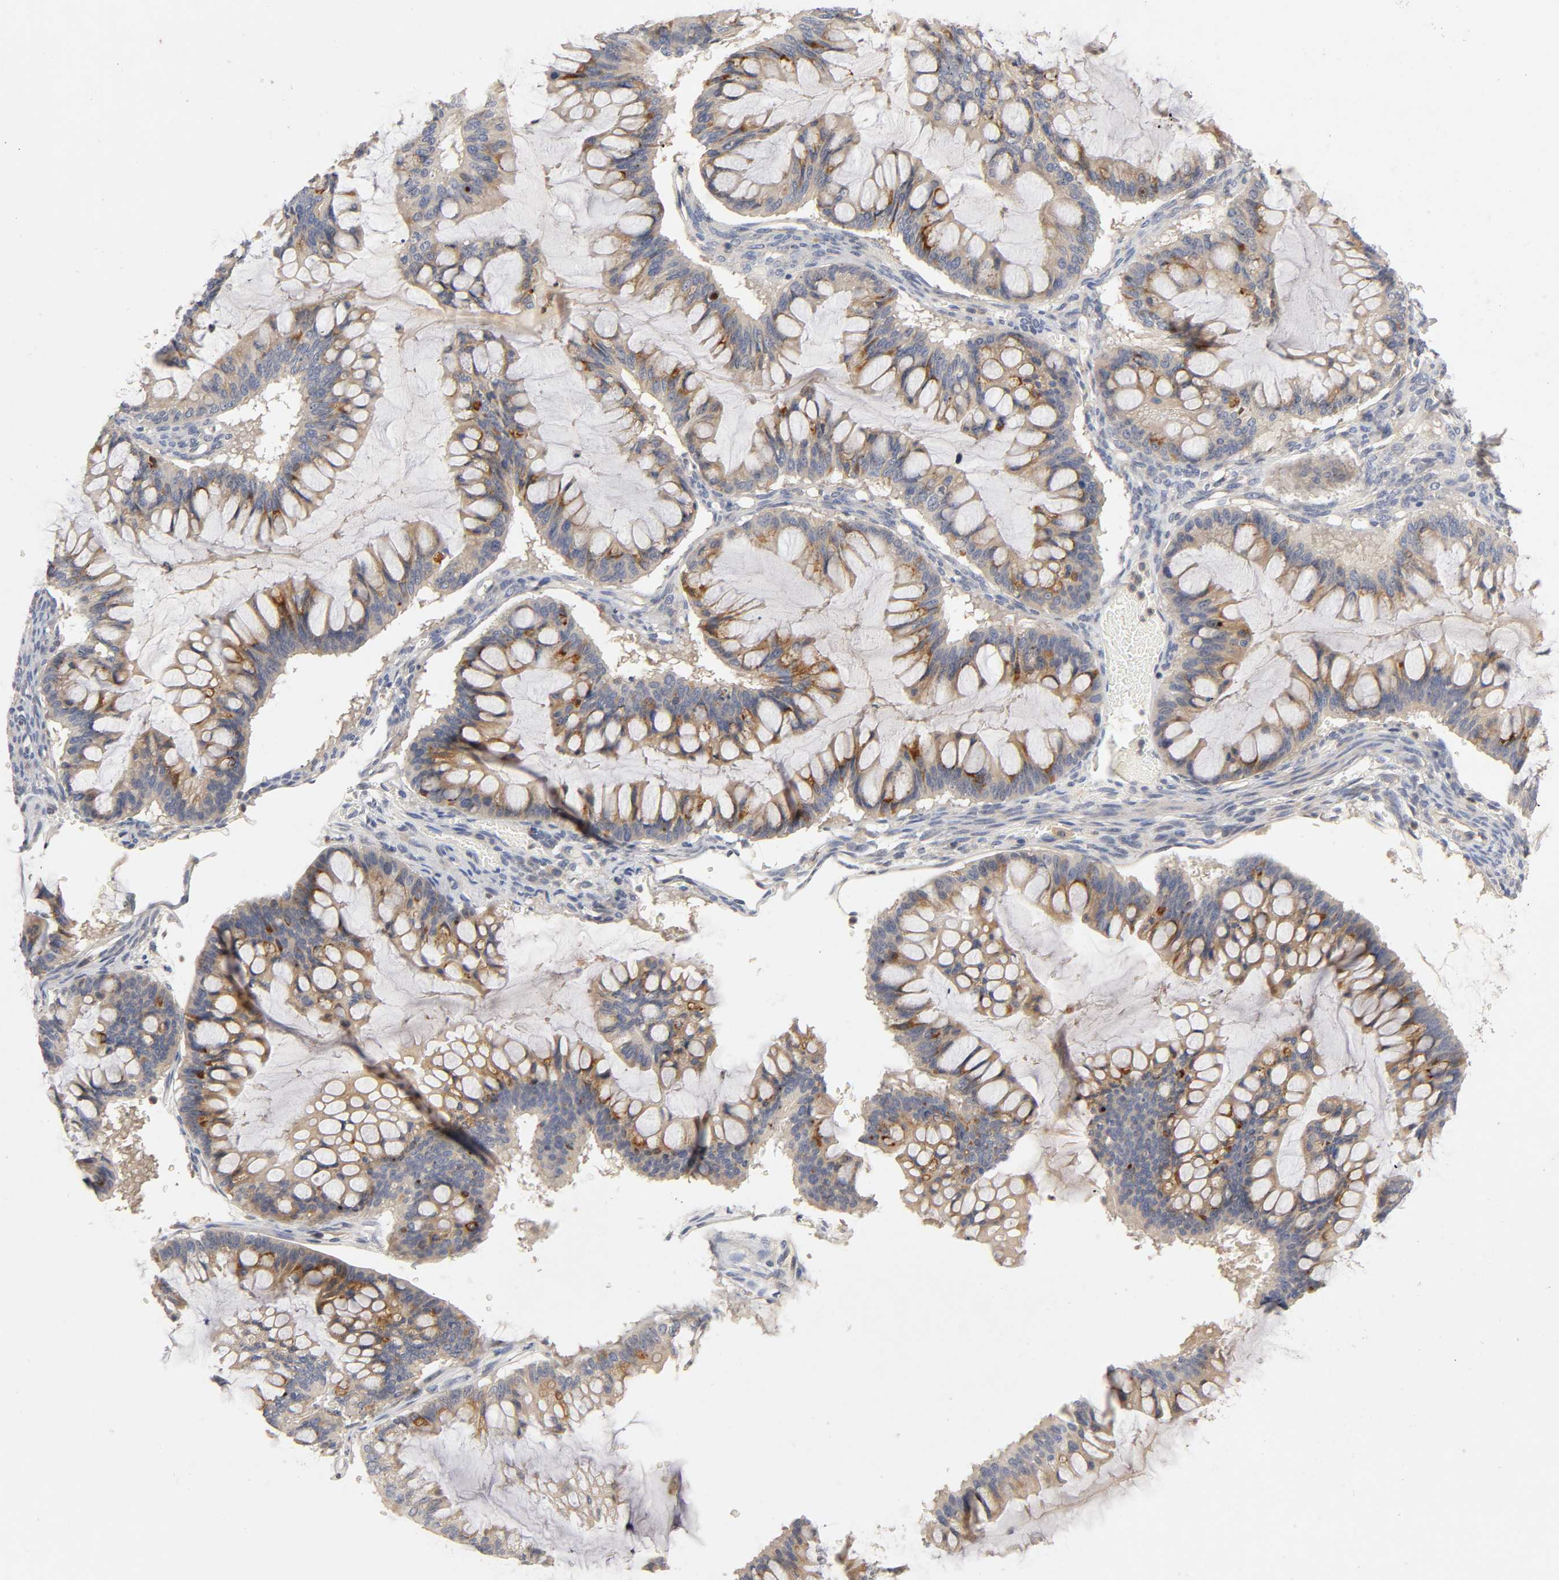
{"staining": {"intensity": "weak", "quantity": ">75%", "location": "cytoplasmic/membranous"}, "tissue": "ovarian cancer", "cell_type": "Tumor cells", "image_type": "cancer", "snomed": [{"axis": "morphology", "description": "Cystadenocarcinoma, mucinous, NOS"}, {"axis": "topography", "description": "Ovary"}], "caption": "This is an image of immunohistochemistry (IHC) staining of ovarian mucinous cystadenocarcinoma, which shows weak staining in the cytoplasmic/membranous of tumor cells.", "gene": "RHOA", "patient": {"sex": "female", "age": 73}}